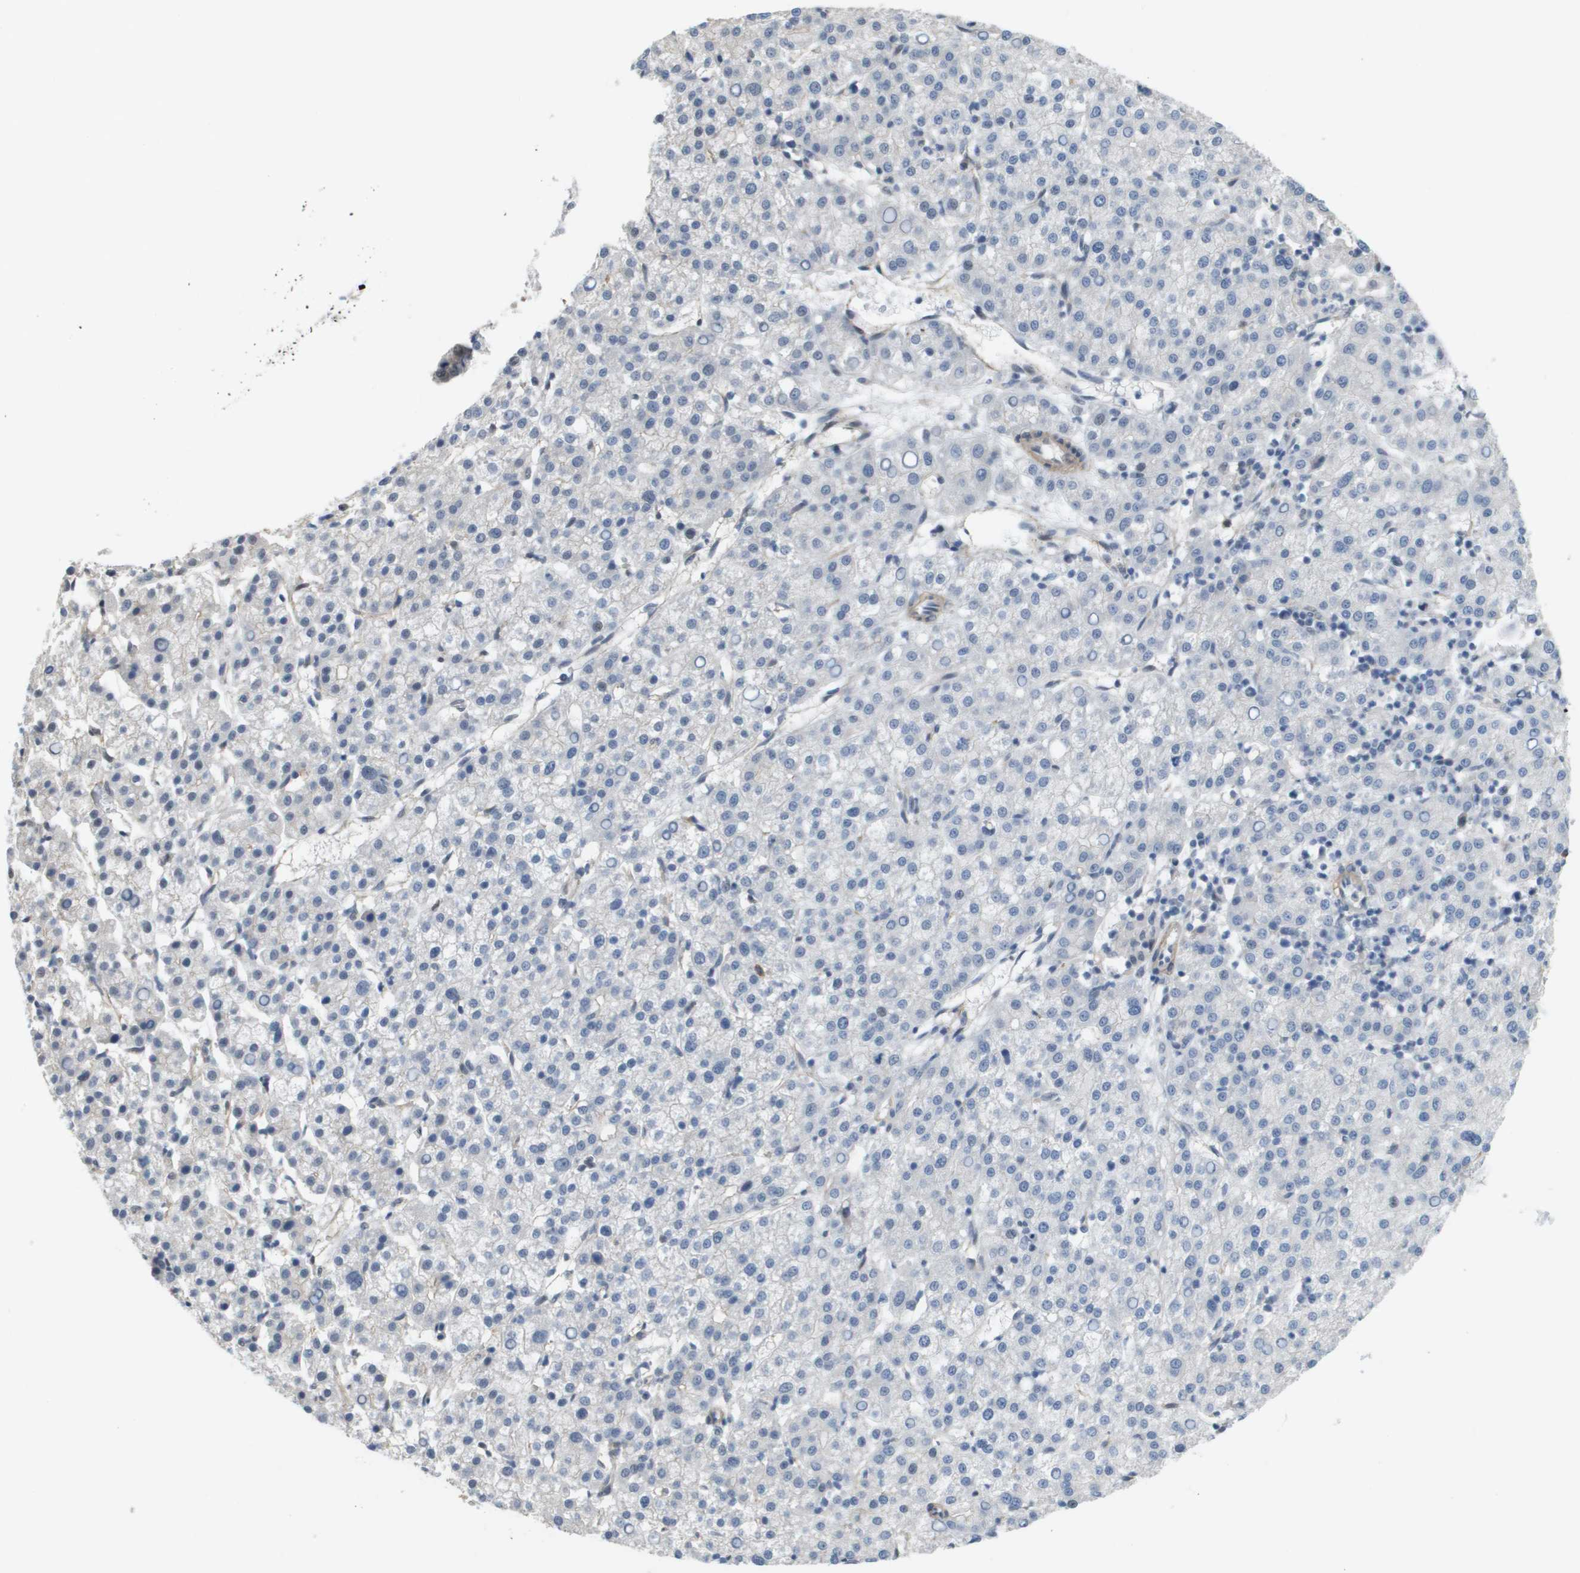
{"staining": {"intensity": "negative", "quantity": "none", "location": "none"}, "tissue": "liver cancer", "cell_type": "Tumor cells", "image_type": "cancer", "snomed": [{"axis": "morphology", "description": "Carcinoma, Hepatocellular, NOS"}, {"axis": "topography", "description": "Liver"}], "caption": "Liver cancer (hepatocellular carcinoma) was stained to show a protein in brown. There is no significant positivity in tumor cells.", "gene": "RNF112", "patient": {"sex": "female", "age": 58}}